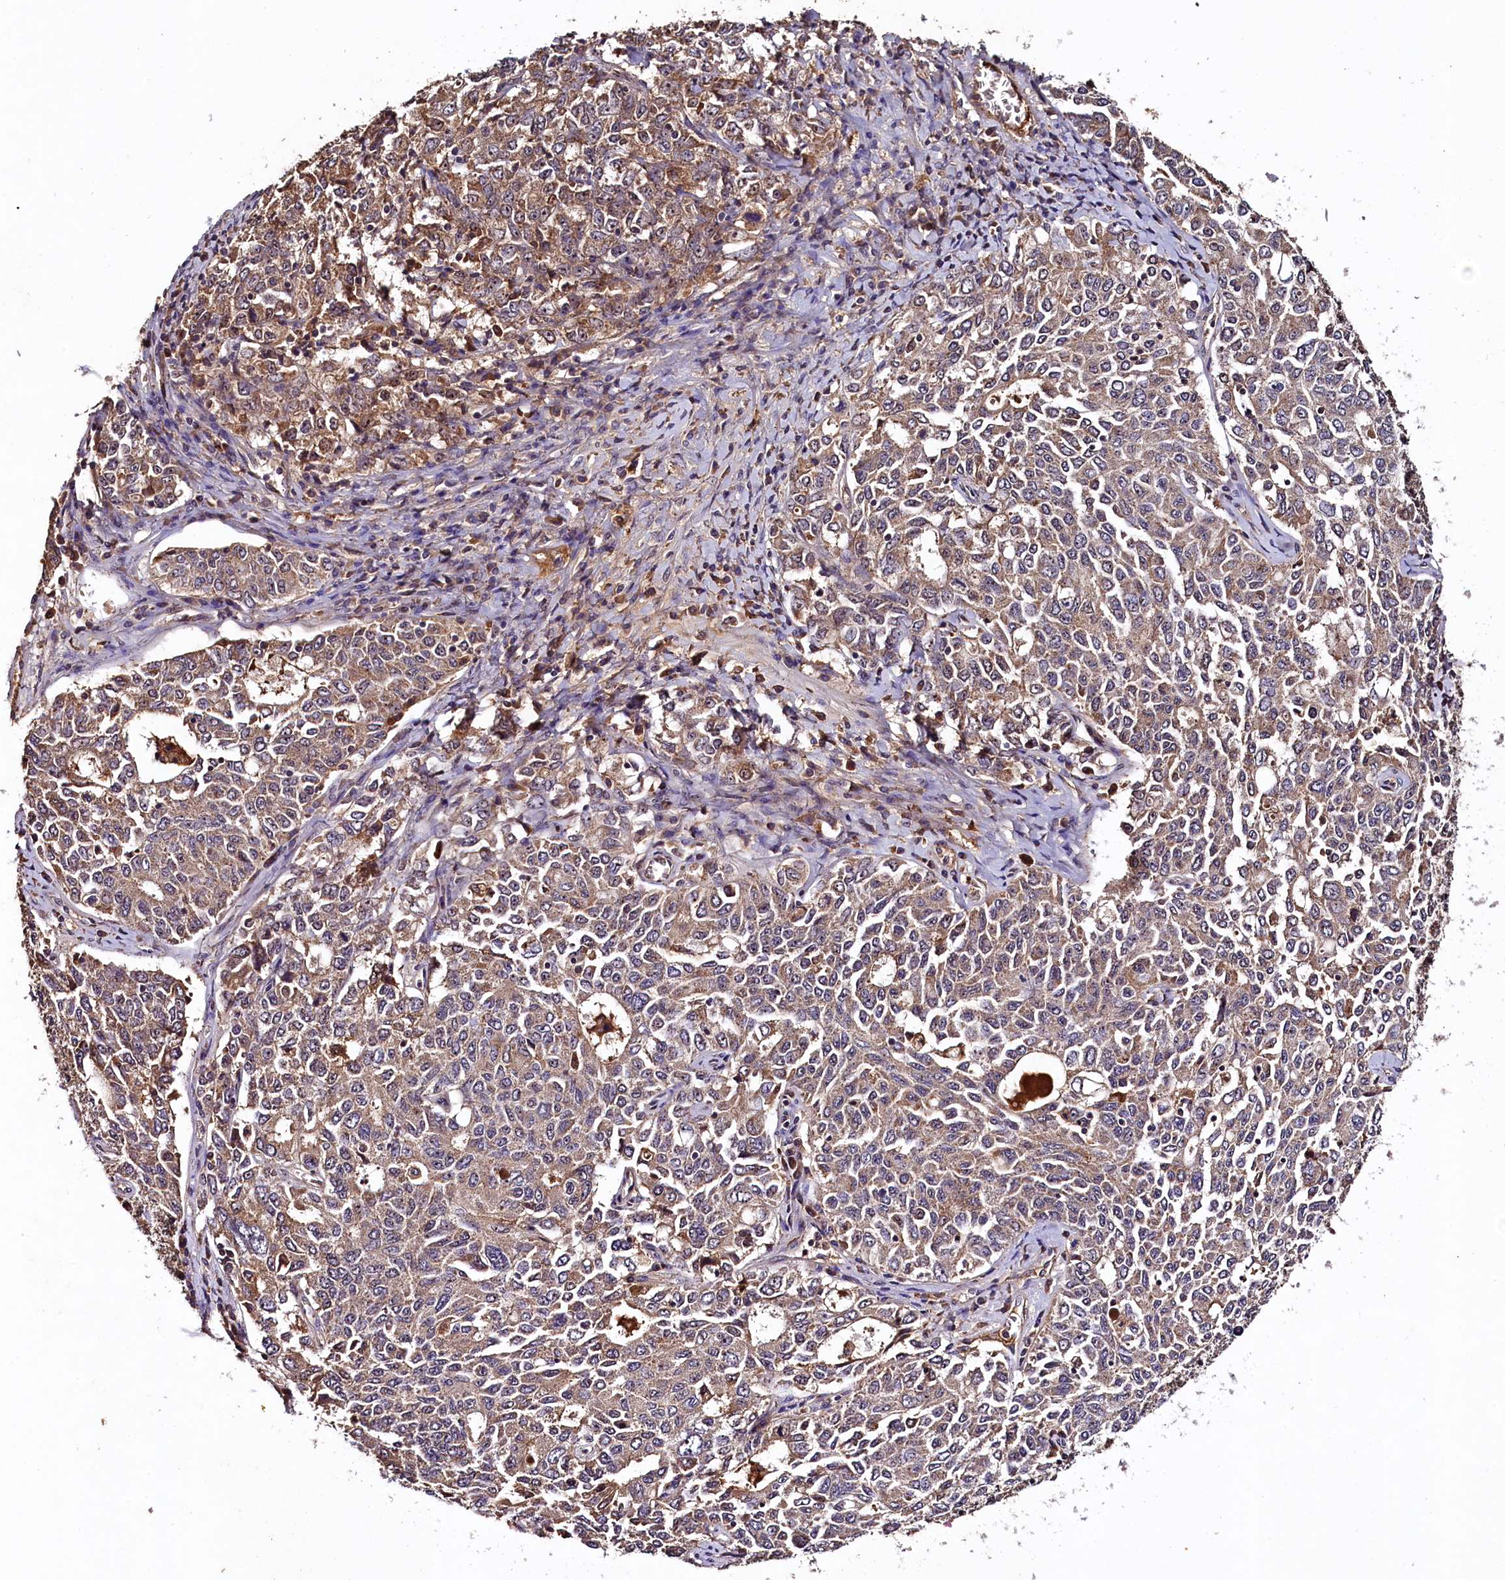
{"staining": {"intensity": "moderate", "quantity": "25%-75%", "location": "cytoplasmic/membranous"}, "tissue": "ovarian cancer", "cell_type": "Tumor cells", "image_type": "cancer", "snomed": [{"axis": "morphology", "description": "Carcinoma, endometroid"}, {"axis": "topography", "description": "Ovary"}], "caption": "Protein staining displays moderate cytoplasmic/membranous staining in approximately 25%-75% of tumor cells in ovarian endometroid carcinoma. The staining was performed using DAB (3,3'-diaminobenzidine) to visualize the protein expression in brown, while the nuclei were stained in blue with hematoxylin (Magnification: 20x).", "gene": "PLXNB1", "patient": {"sex": "female", "age": 62}}